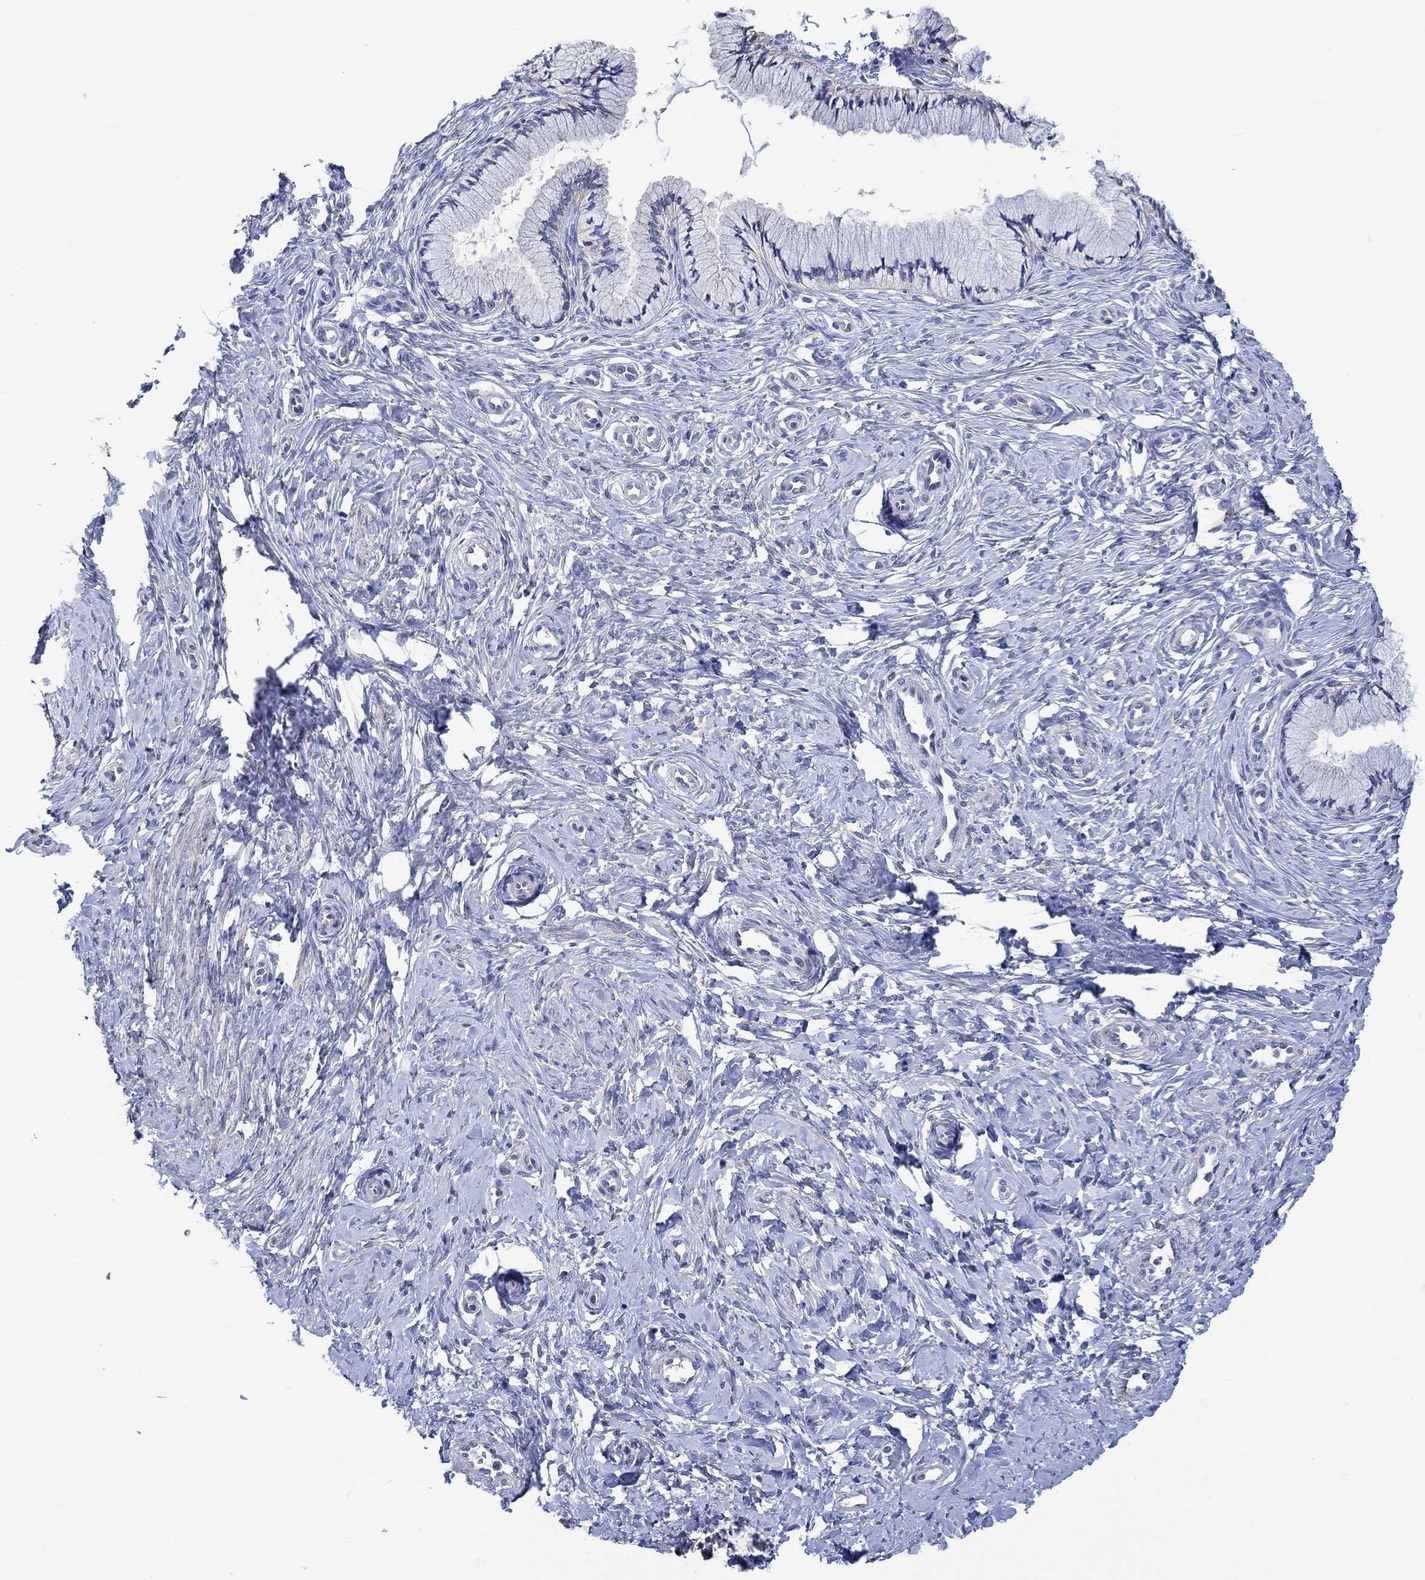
{"staining": {"intensity": "negative", "quantity": "none", "location": "none"}, "tissue": "cervix", "cell_type": "Glandular cells", "image_type": "normal", "snomed": [{"axis": "morphology", "description": "Normal tissue, NOS"}, {"axis": "topography", "description": "Cervix"}], "caption": "There is no significant positivity in glandular cells of cervix. The staining is performed using DAB (3,3'-diaminobenzidine) brown chromogen with nuclei counter-stained in using hematoxylin.", "gene": "AGRP", "patient": {"sex": "female", "age": 37}}